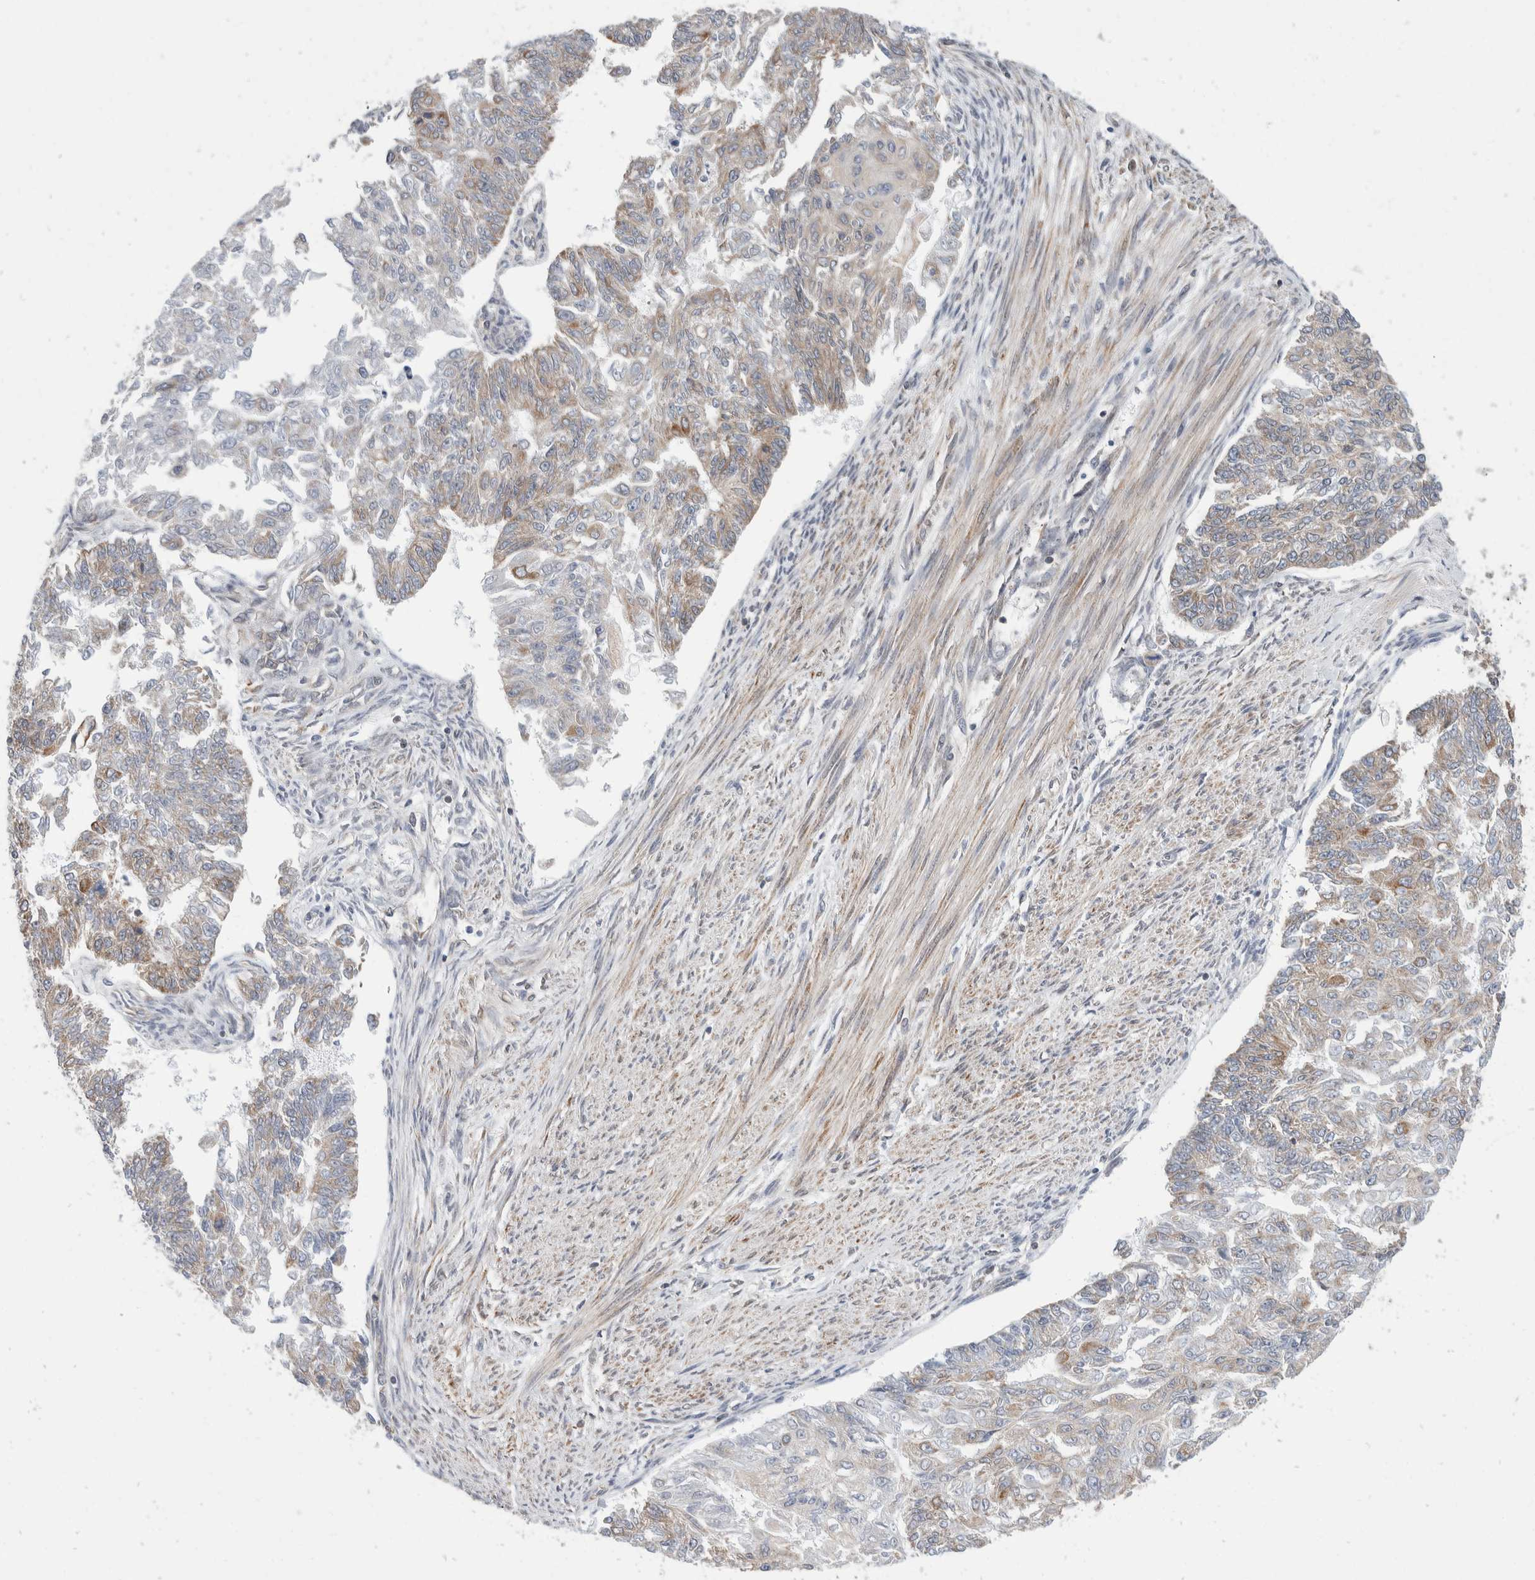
{"staining": {"intensity": "weak", "quantity": ">75%", "location": "cytoplasmic/membranous"}, "tissue": "endometrial cancer", "cell_type": "Tumor cells", "image_type": "cancer", "snomed": [{"axis": "morphology", "description": "Adenocarcinoma, NOS"}, {"axis": "topography", "description": "Endometrium"}], "caption": "About >75% of tumor cells in human endometrial cancer (adenocarcinoma) exhibit weak cytoplasmic/membranous protein positivity as visualized by brown immunohistochemical staining.", "gene": "TMEM245", "patient": {"sex": "female", "age": 32}}